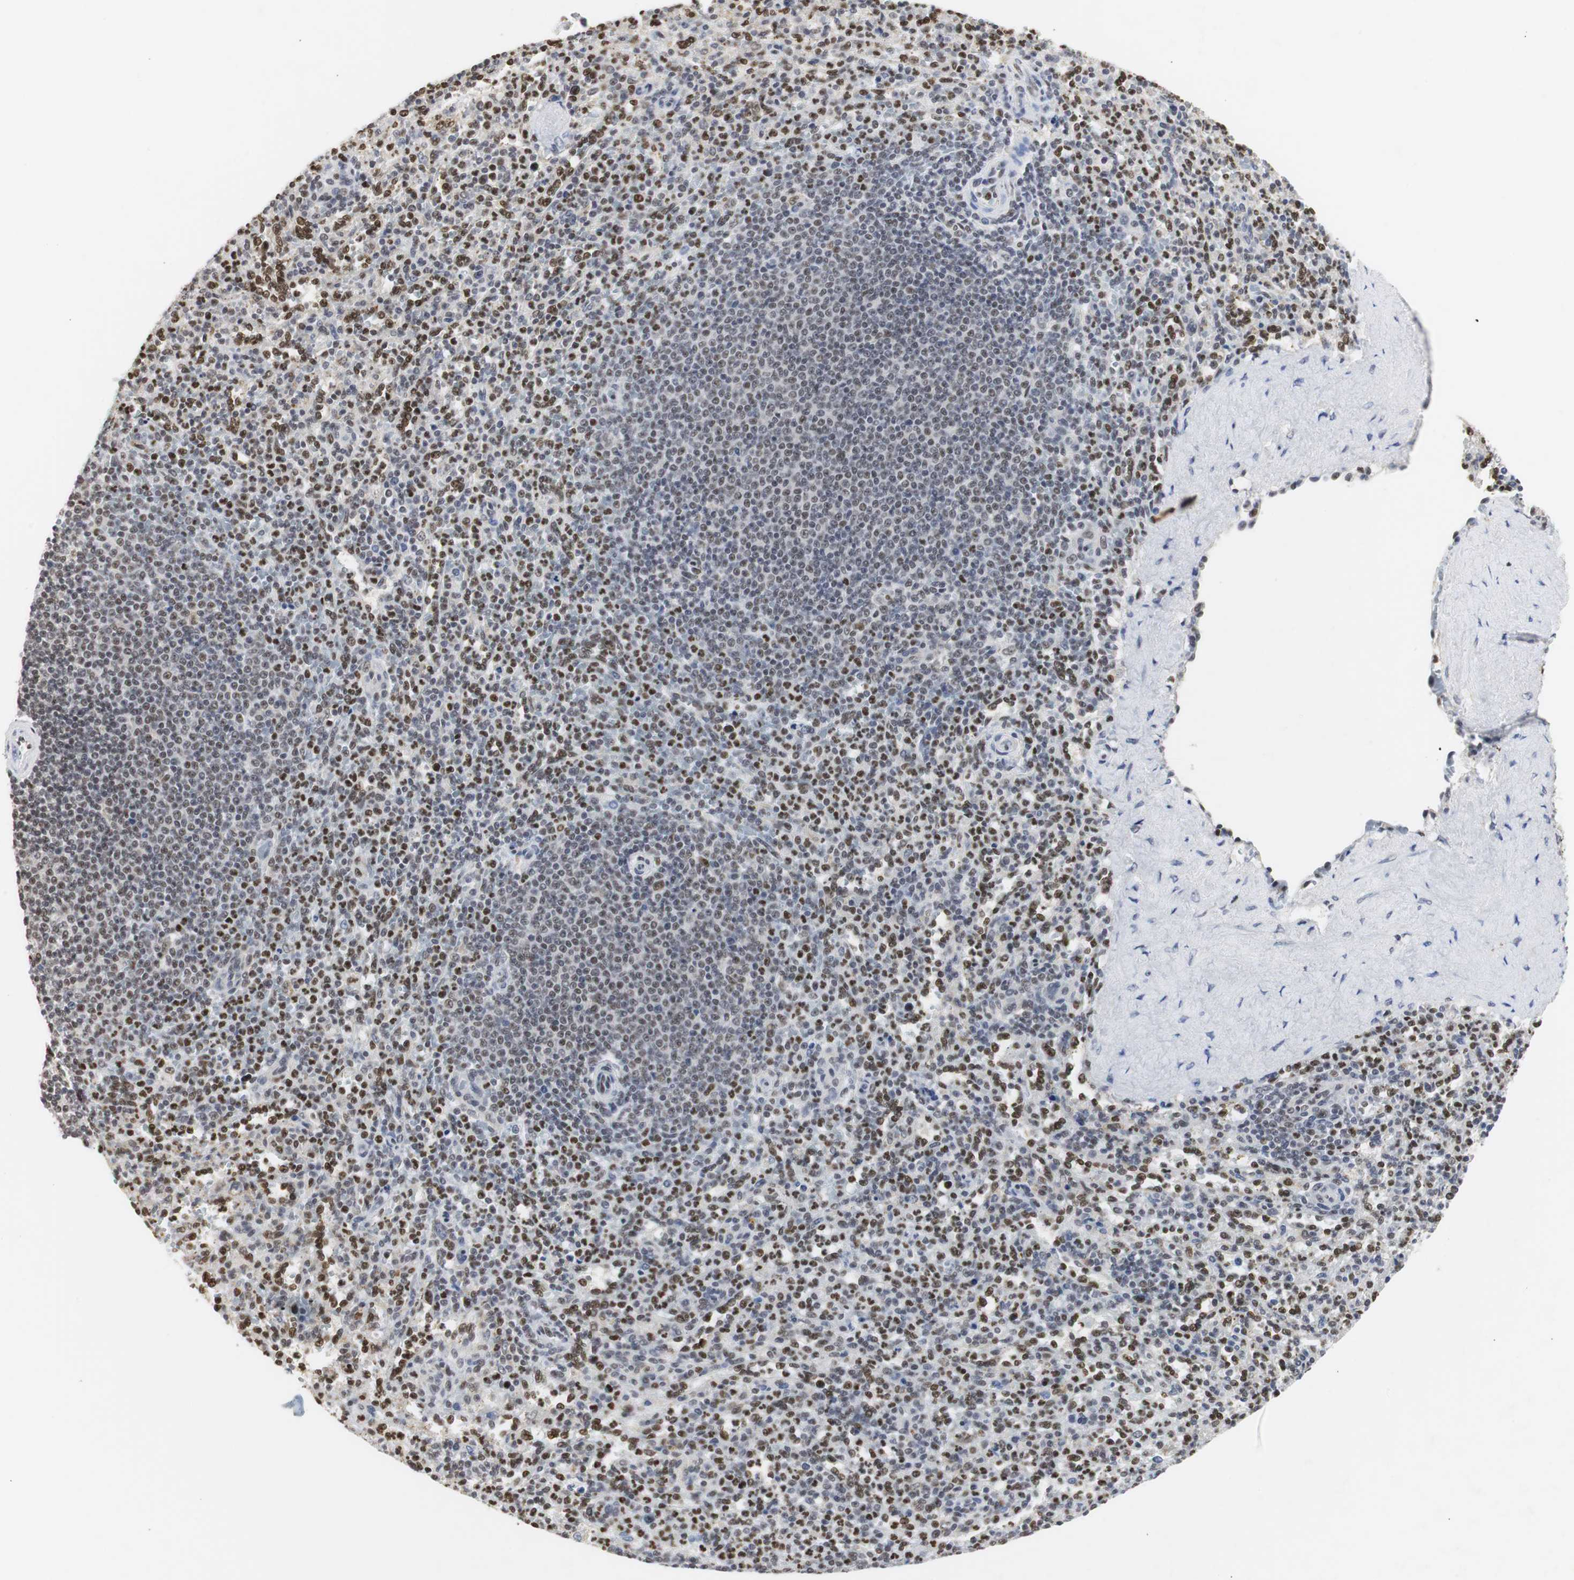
{"staining": {"intensity": "strong", "quantity": "25%-75%", "location": "nuclear"}, "tissue": "spleen", "cell_type": "Cells in red pulp", "image_type": "normal", "snomed": [{"axis": "morphology", "description": "Normal tissue, NOS"}, {"axis": "topography", "description": "Spleen"}], "caption": "Immunohistochemistry of unremarkable human spleen reveals high levels of strong nuclear staining in approximately 25%-75% of cells in red pulp.", "gene": "ZFC3H1", "patient": {"sex": "male", "age": 36}}